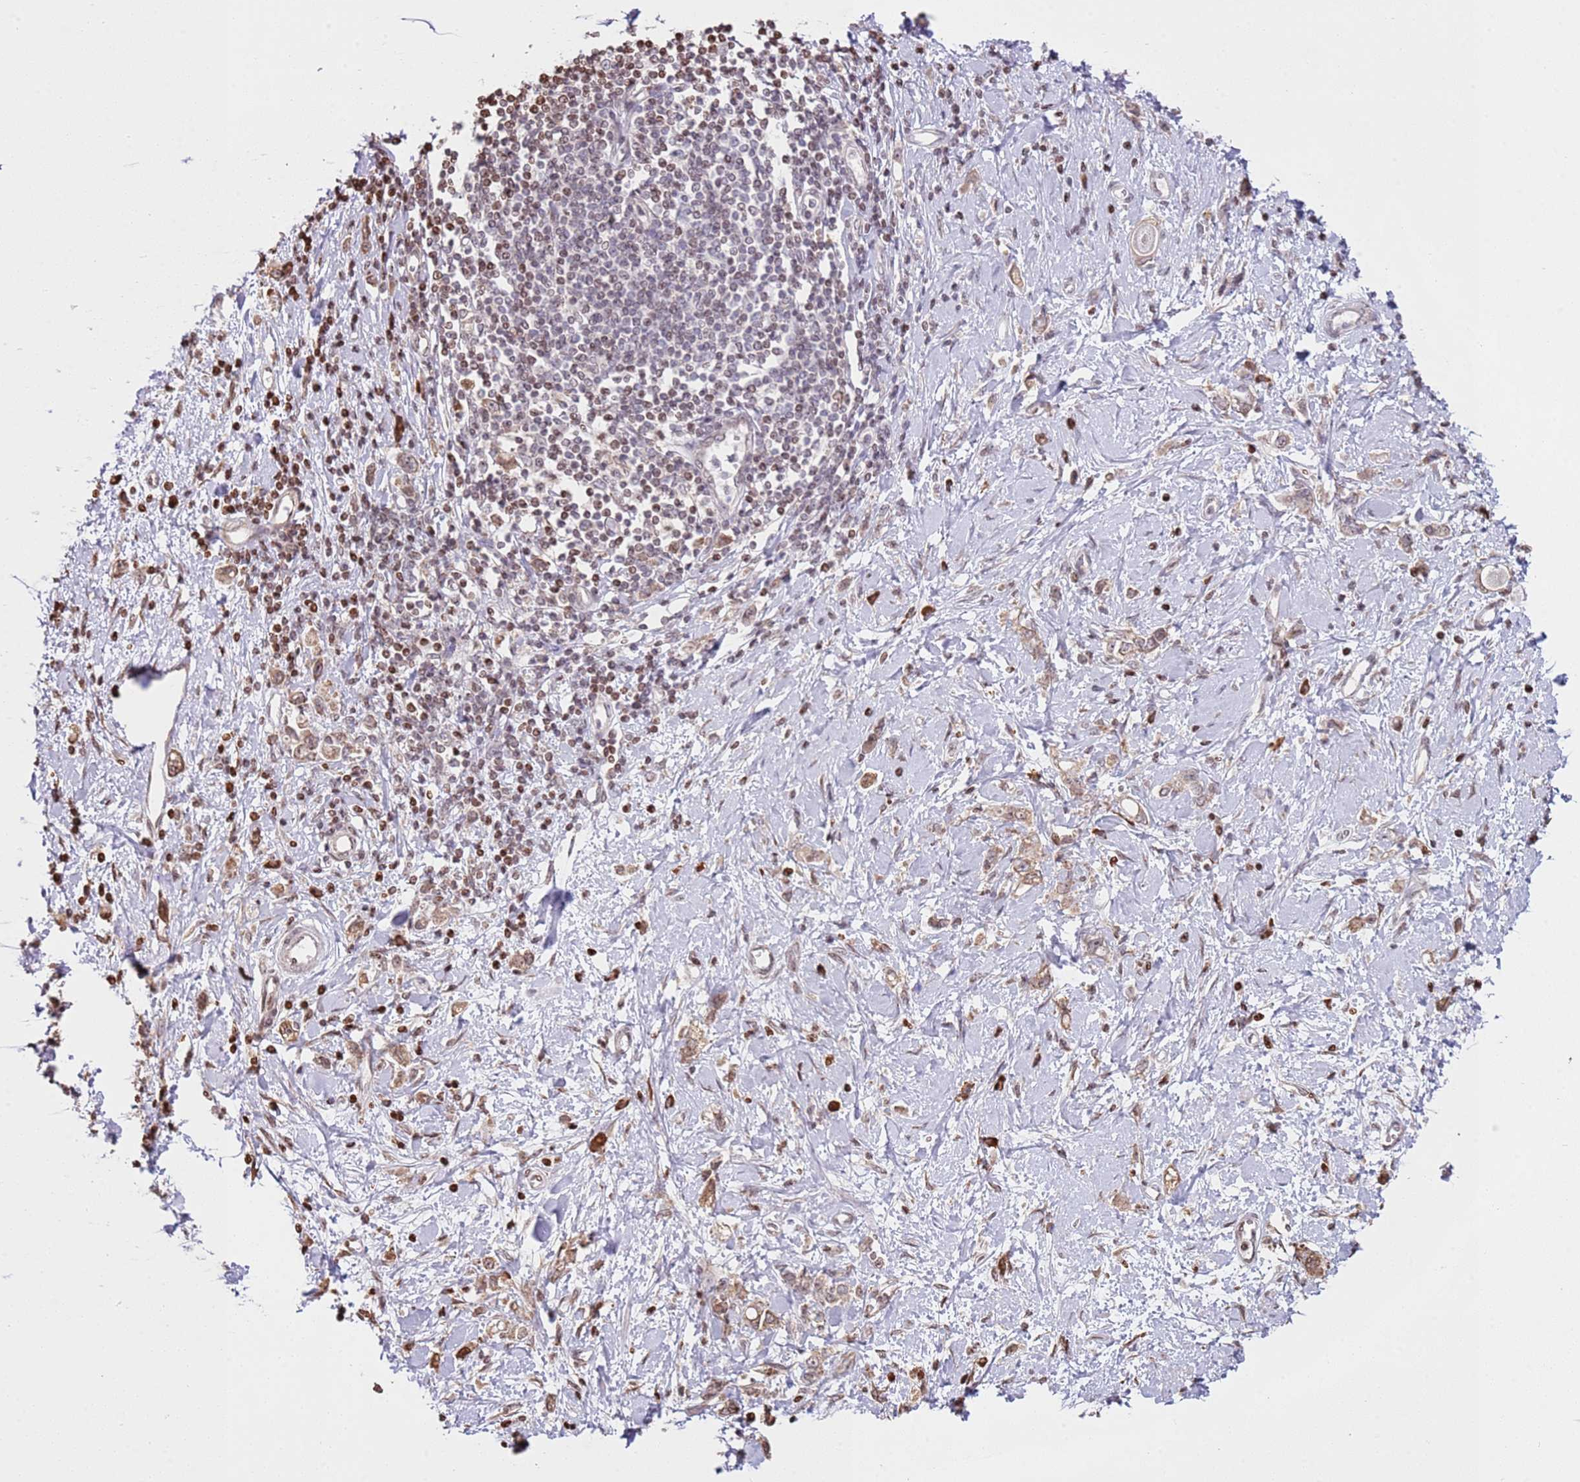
{"staining": {"intensity": "weak", "quantity": ">75%", "location": "cytoplasmic/membranous"}, "tissue": "stomach cancer", "cell_type": "Tumor cells", "image_type": "cancer", "snomed": [{"axis": "morphology", "description": "Adenocarcinoma, NOS"}, {"axis": "topography", "description": "Stomach"}], "caption": "Protein expression by IHC demonstrates weak cytoplasmic/membranous staining in about >75% of tumor cells in stomach cancer (adenocarcinoma).", "gene": "SCAF1", "patient": {"sex": "female", "age": 76}}